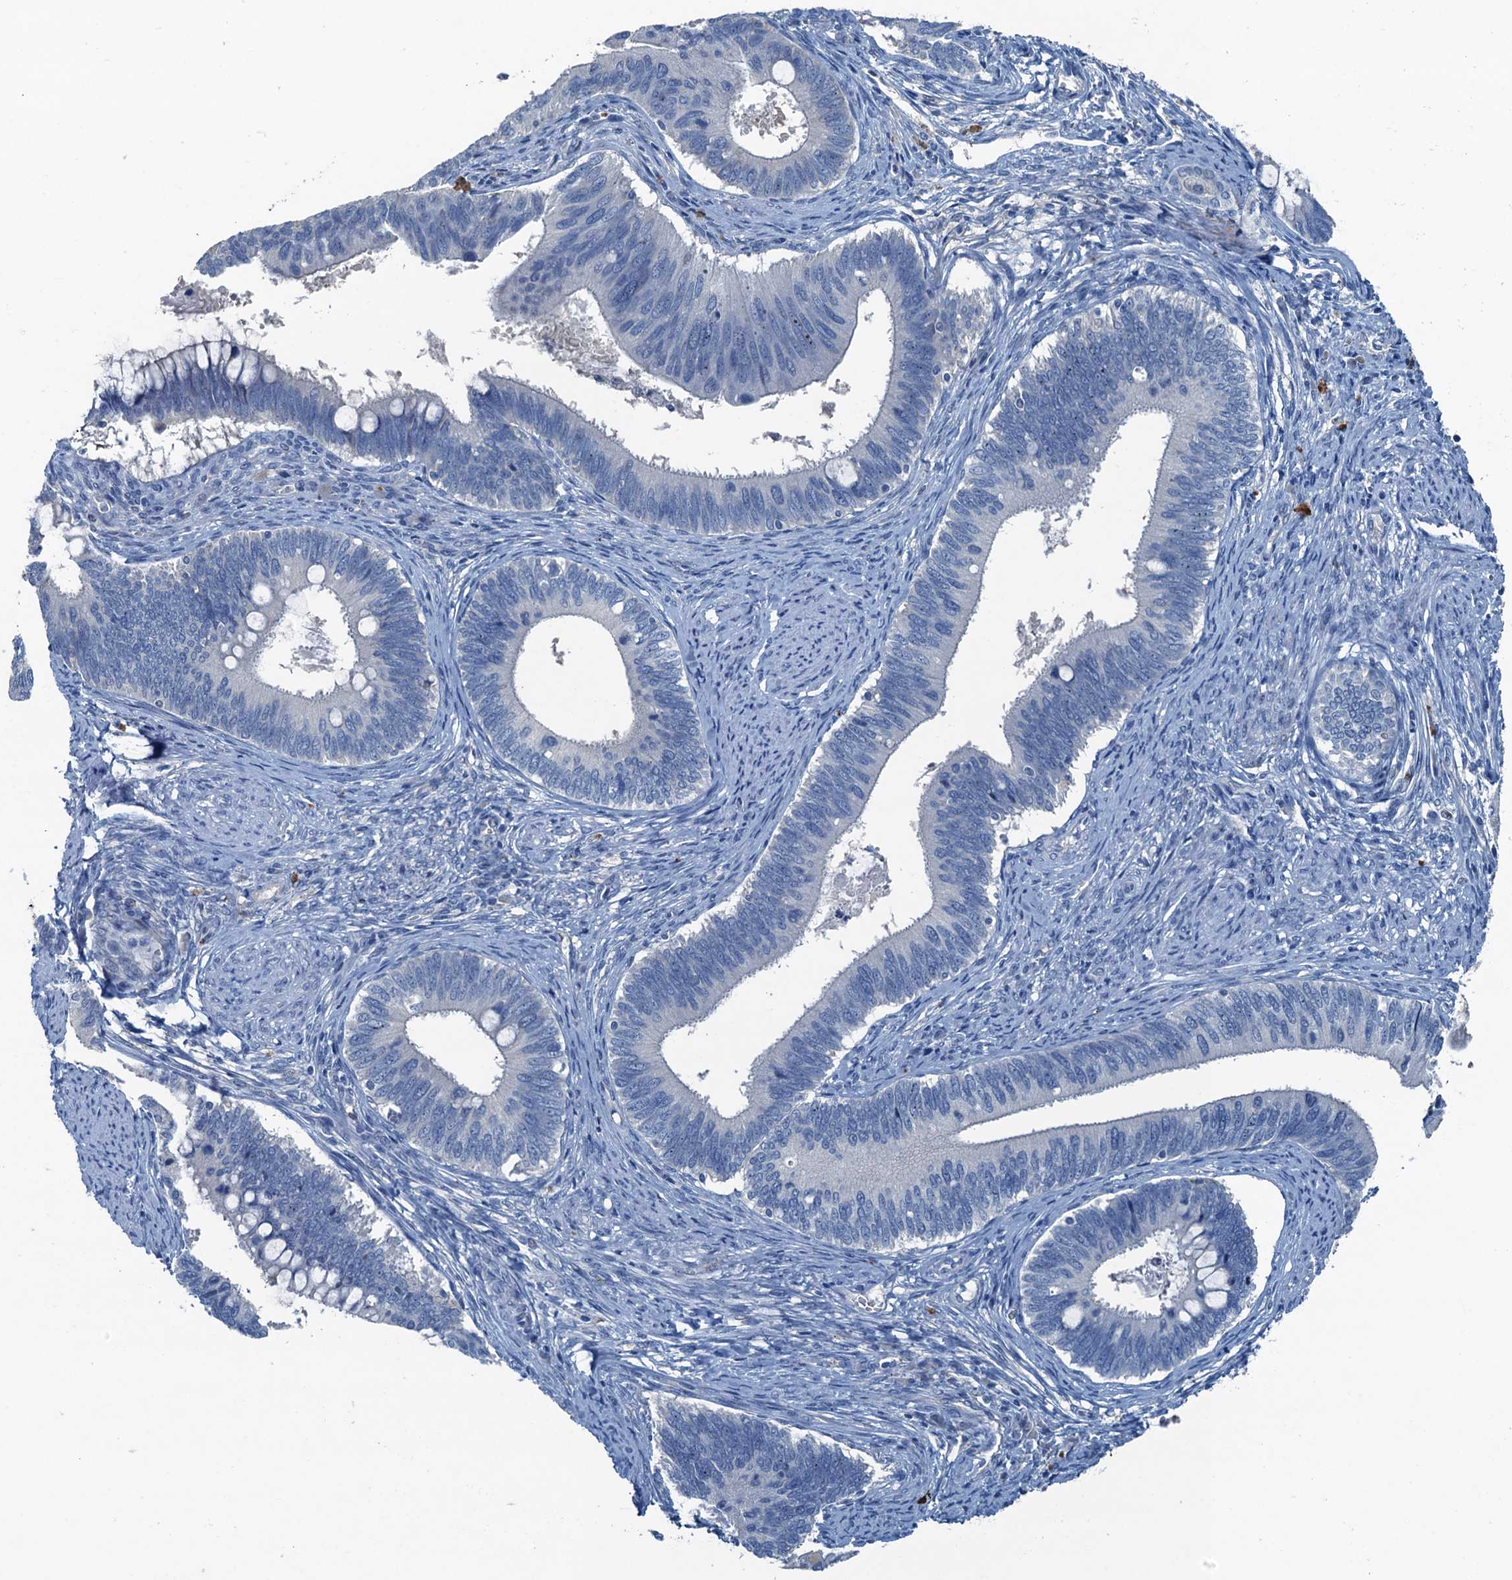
{"staining": {"intensity": "negative", "quantity": "none", "location": "none"}, "tissue": "cervical cancer", "cell_type": "Tumor cells", "image_type": "cancer", "snomed": [{"axis": "morphology", "description": "Adenocarcinoma, NOS"}, {"axis": "topography", "description": "Cervix"}], "caption": "Immunohistochemistry (IHC) histopathology image of neoplastic tissue: adenocarcinoma (cervical) stained with DAB (3,3'-diaminobenzidine) reveals no significant protein staining in tumor cells.", "gene": "CBLIF", "patient": {"sex": "female", "age": 42}}